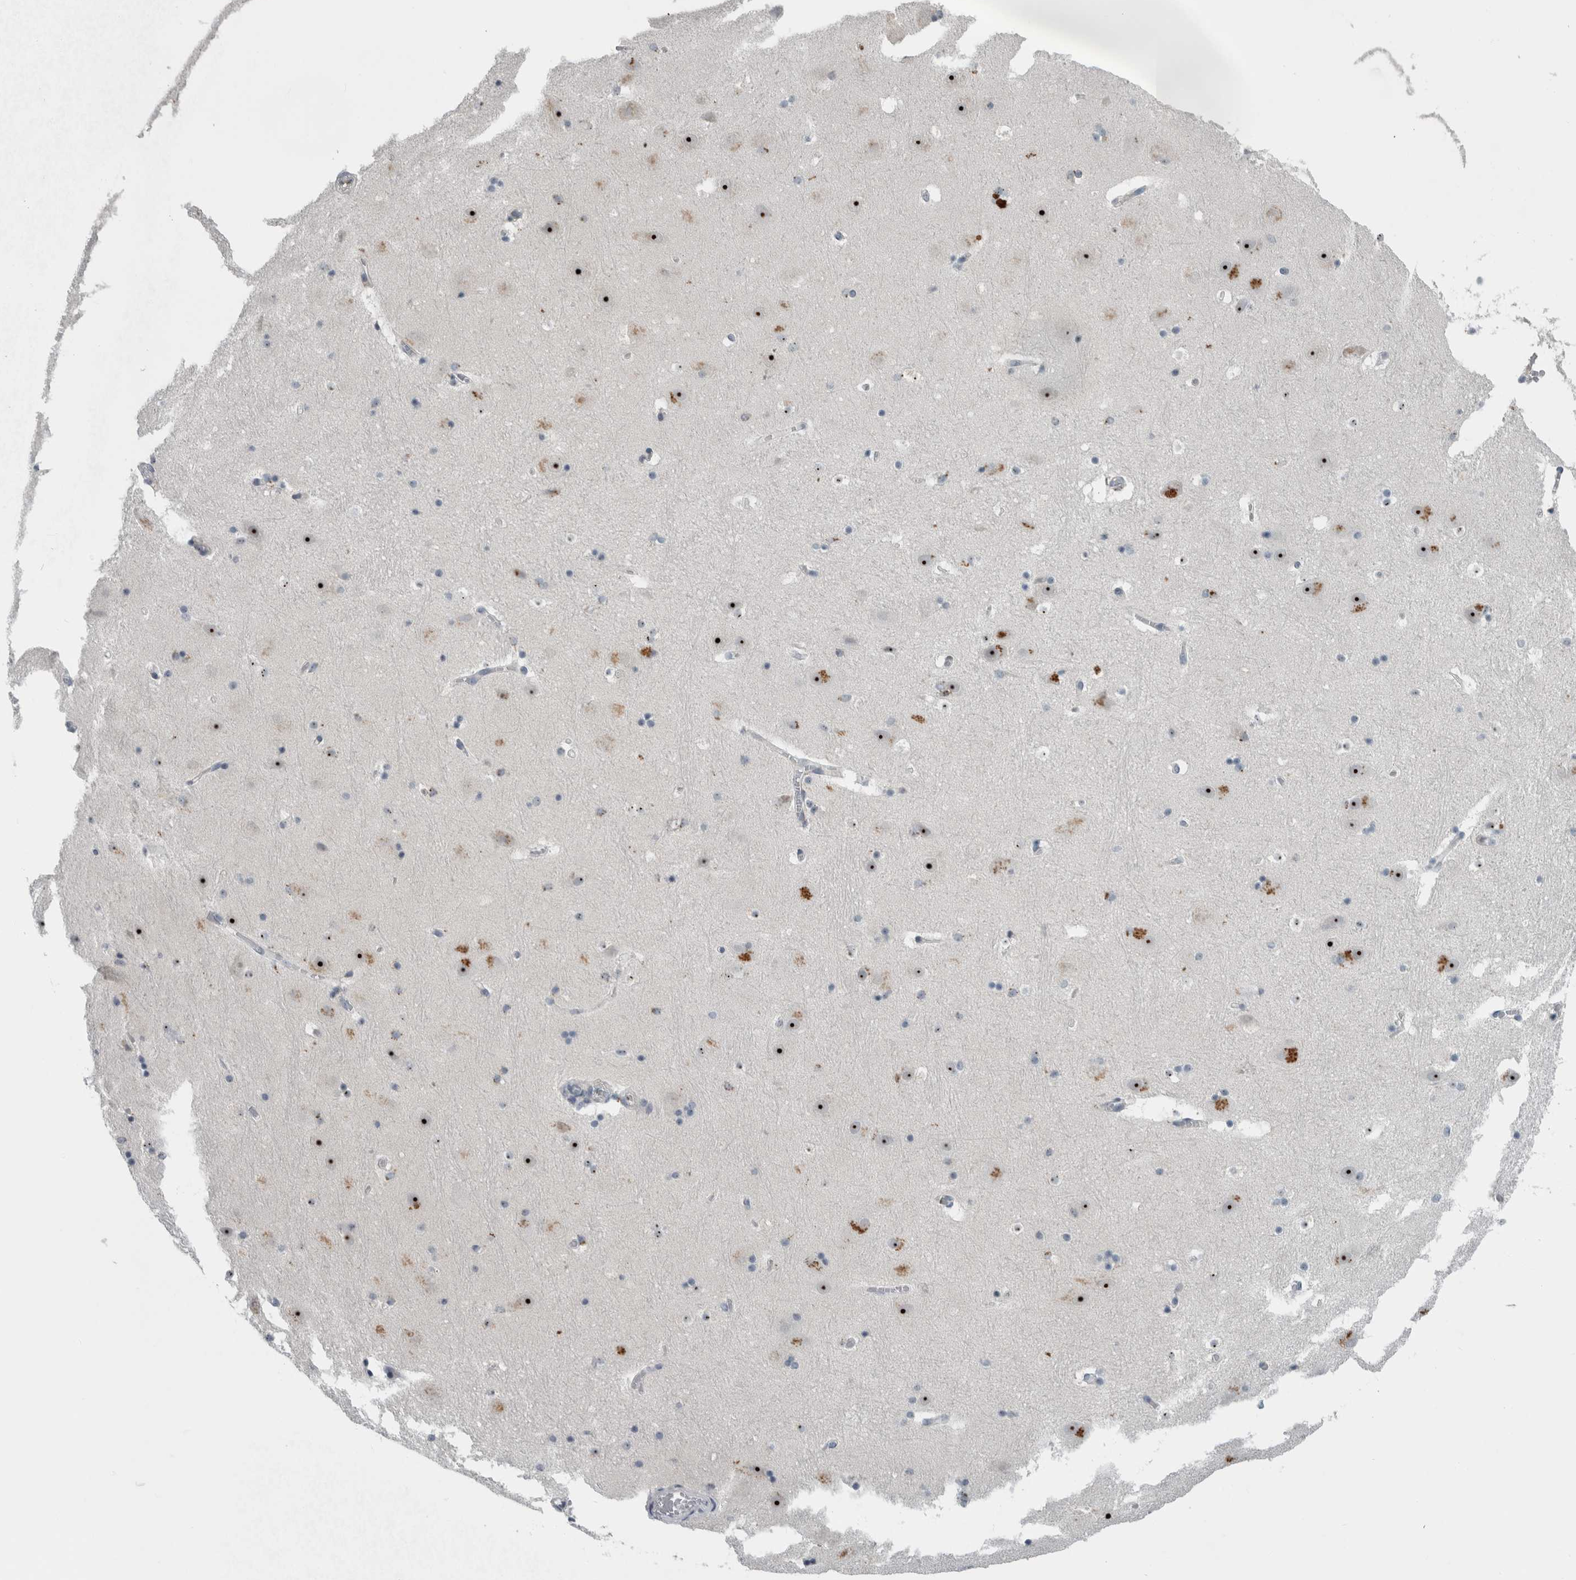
{"staining": {"intensity": "negative", "quantity": "none", "location": "none"}, "tissue": "hippocampus", "cell_type": "Glial cells", "image_type": "normal", "snomed": [{"axis": "morphology", "description": "Normal tissue, NOS"}, {"axis": "topography", "description": "Hippocampus"}], "caption": "Glial cells are negative for brown protein staining in normal hippocampus. The staining was performed using DAB (3,3'-diaminobenzidine) to visualize the protein expression in brown, while the nuclei were stained in blue with hematoxylin (Magnification: 20x).", "gene": "UTP6", "patient": {"sex": "male", "age": 45}}